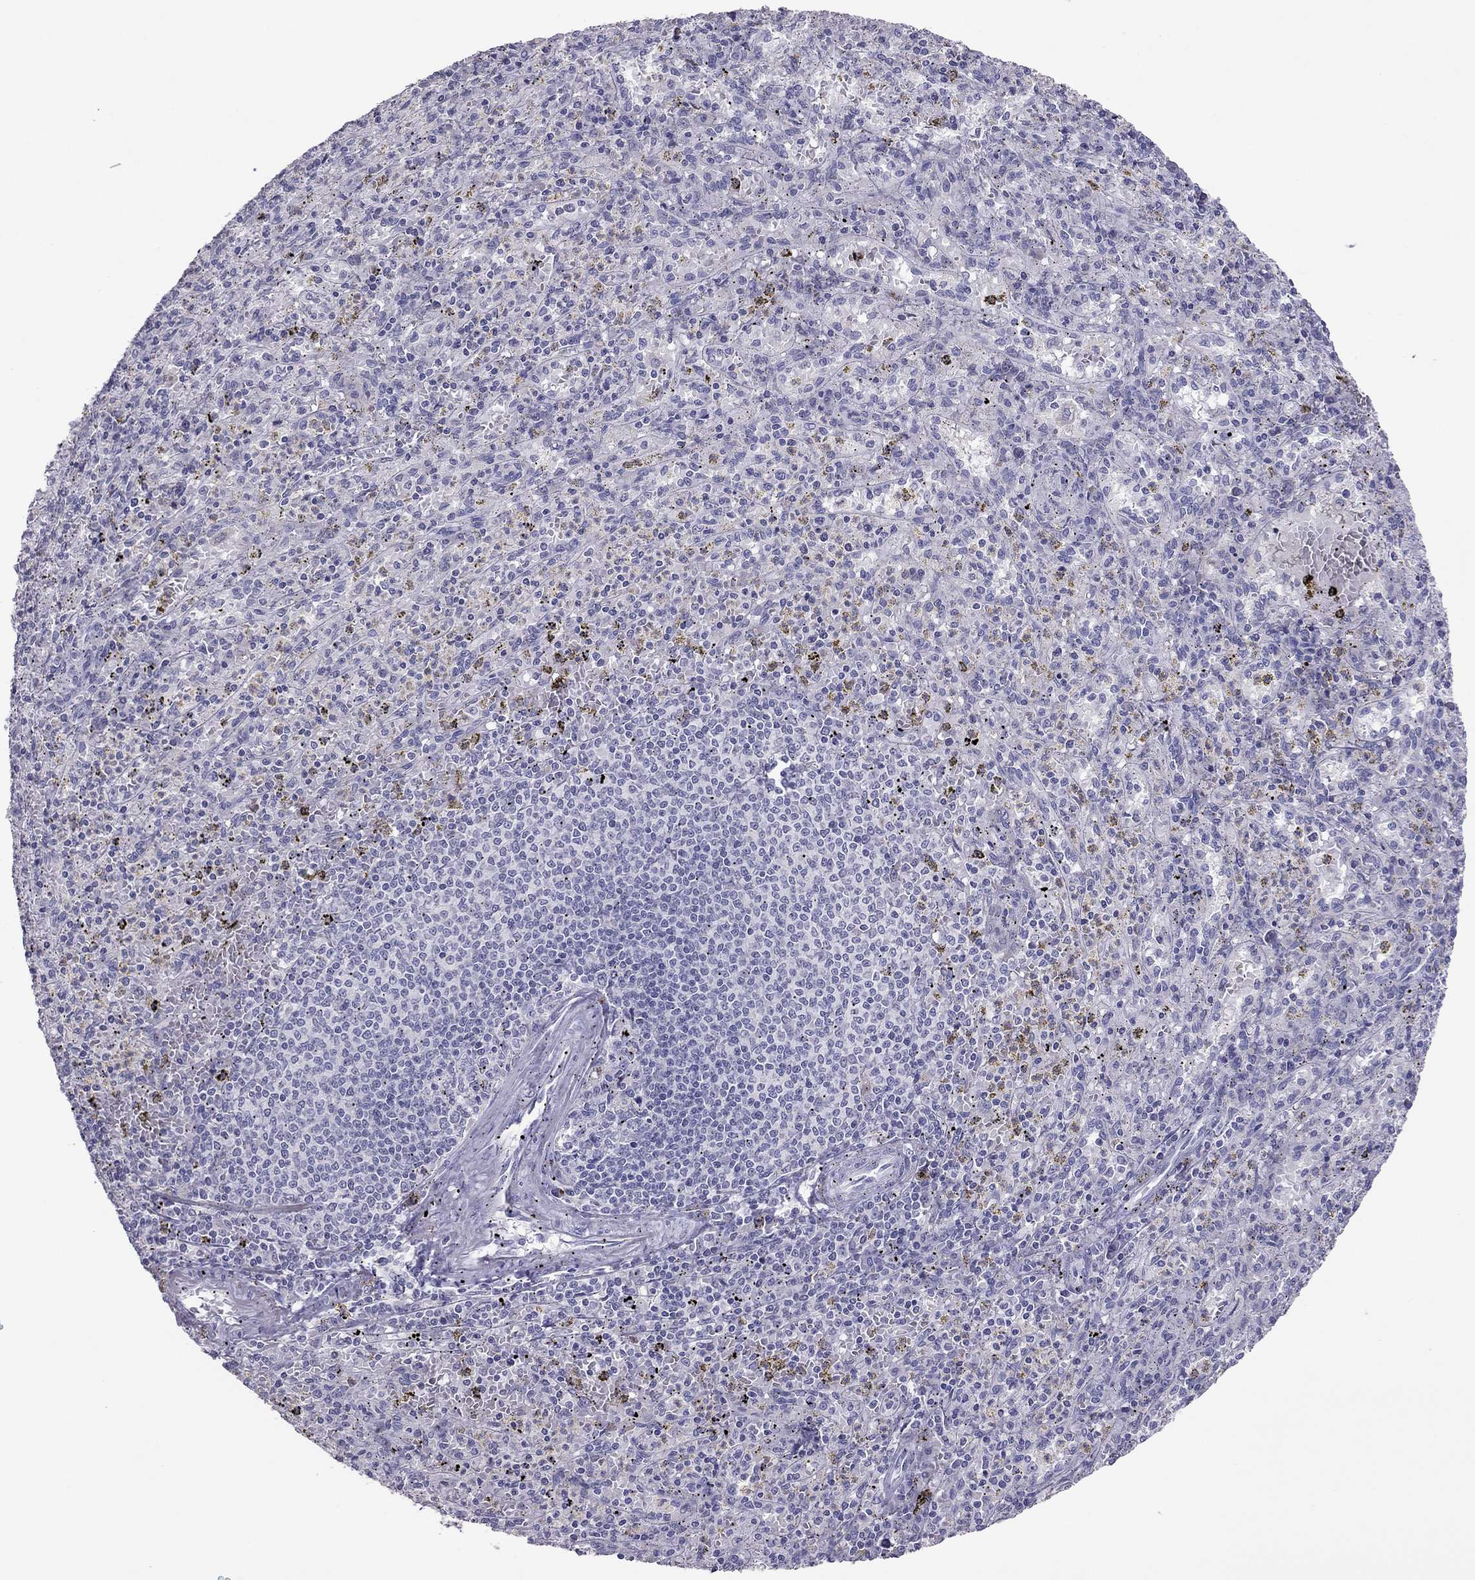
{"staining": {"intensity": "negative", "quantity": "none", "location": "none"}, "tissue": "spleen", "cell_type": "Cells in red pulp", "image_type": "normal", "snomed": [{"axis": "morphology", "description": "Normal tissue, NOS"}, {"axis": "topography", "description": "Spleen"}], "caption": "DAB immunohistochemical staining of unremarkable human spleen demonstrates no significant expression in cells in red pulp.", "gene": "RGS8", "patient": {"sex": "male", "age": 60}}